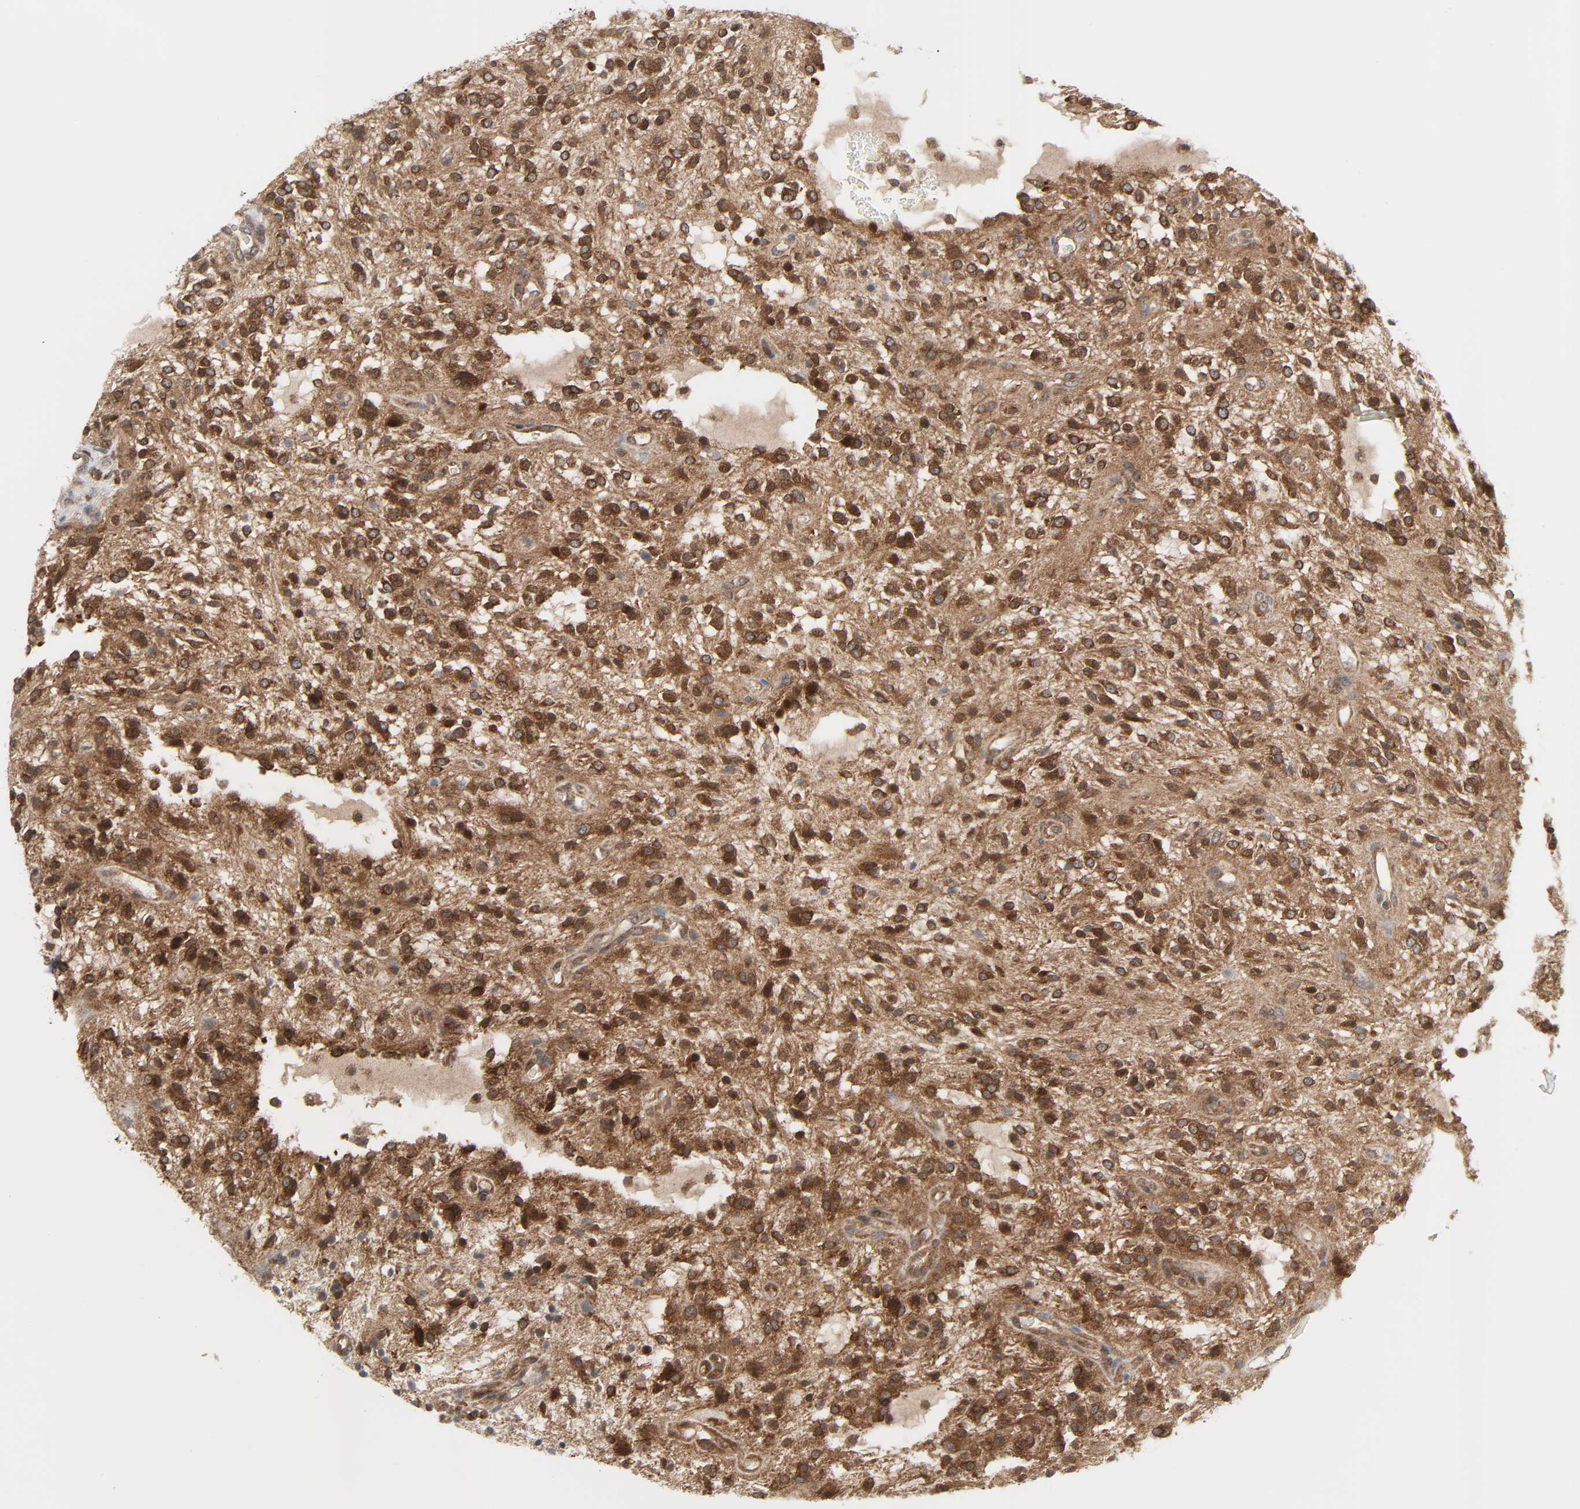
{"staining": {"intensity": "strong", "quantity": ">75%", "location": "cytoplasmic/membranous"}, "tissue": "glioma", "cell_type": "Tumor cells", "image_type": "cancer", "snomed": [{"axis": "morphology", "description": "Glioma, malignant, NOS"}, {"axis": "topography", "description": "Cerebellum"}], "caption": "About >75% of tumor cells in human glioma demonstrate strong cytoplasmic/membranous protein positivity as visualized by brown immunohistochemical staining.", "gene": "GSK3A", "patient": {"sex": "female", "age": 10}}